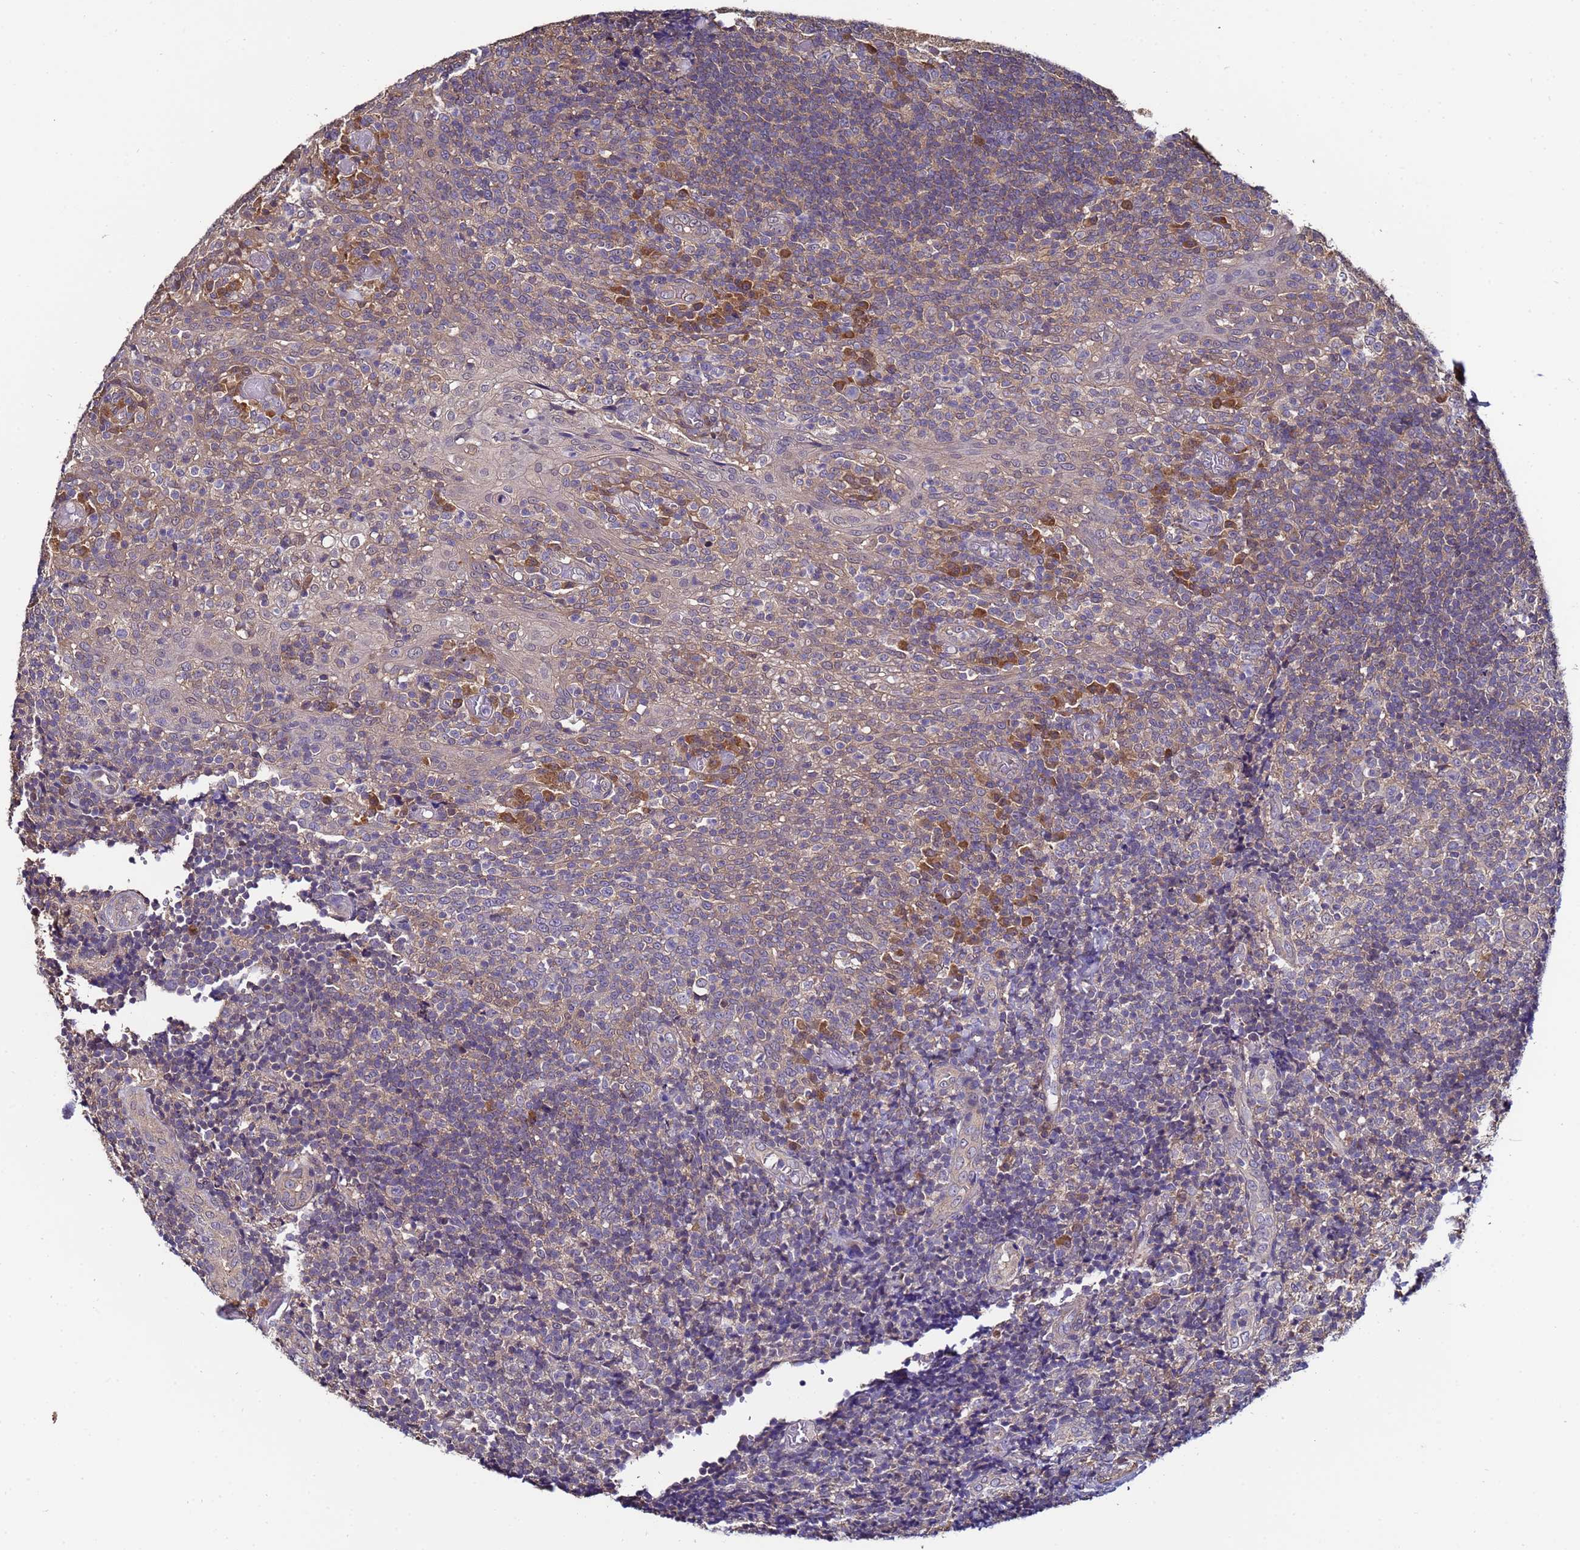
{"staining": {"intensity": "weak", "quantity": "<25%", "location": "cytoplasmic/membranous"}, "tissue": "tonsil", "cell_type": "Germinal center cells", "image_type": "normal", "snomed": [{"axis": "morphology", "description": "Normal tissue, NOS"}, {"axis": "topography", "description": "Tonsil"}], "caption": "High power microscopy image of an immunohistochemistry micrograph of unremarkable tonsil, revealing no significant staining in germinal center cells. Nuclei are stained in blue.", "gene": "NAXE", "patient": {"sex": "female", "age": 19}}